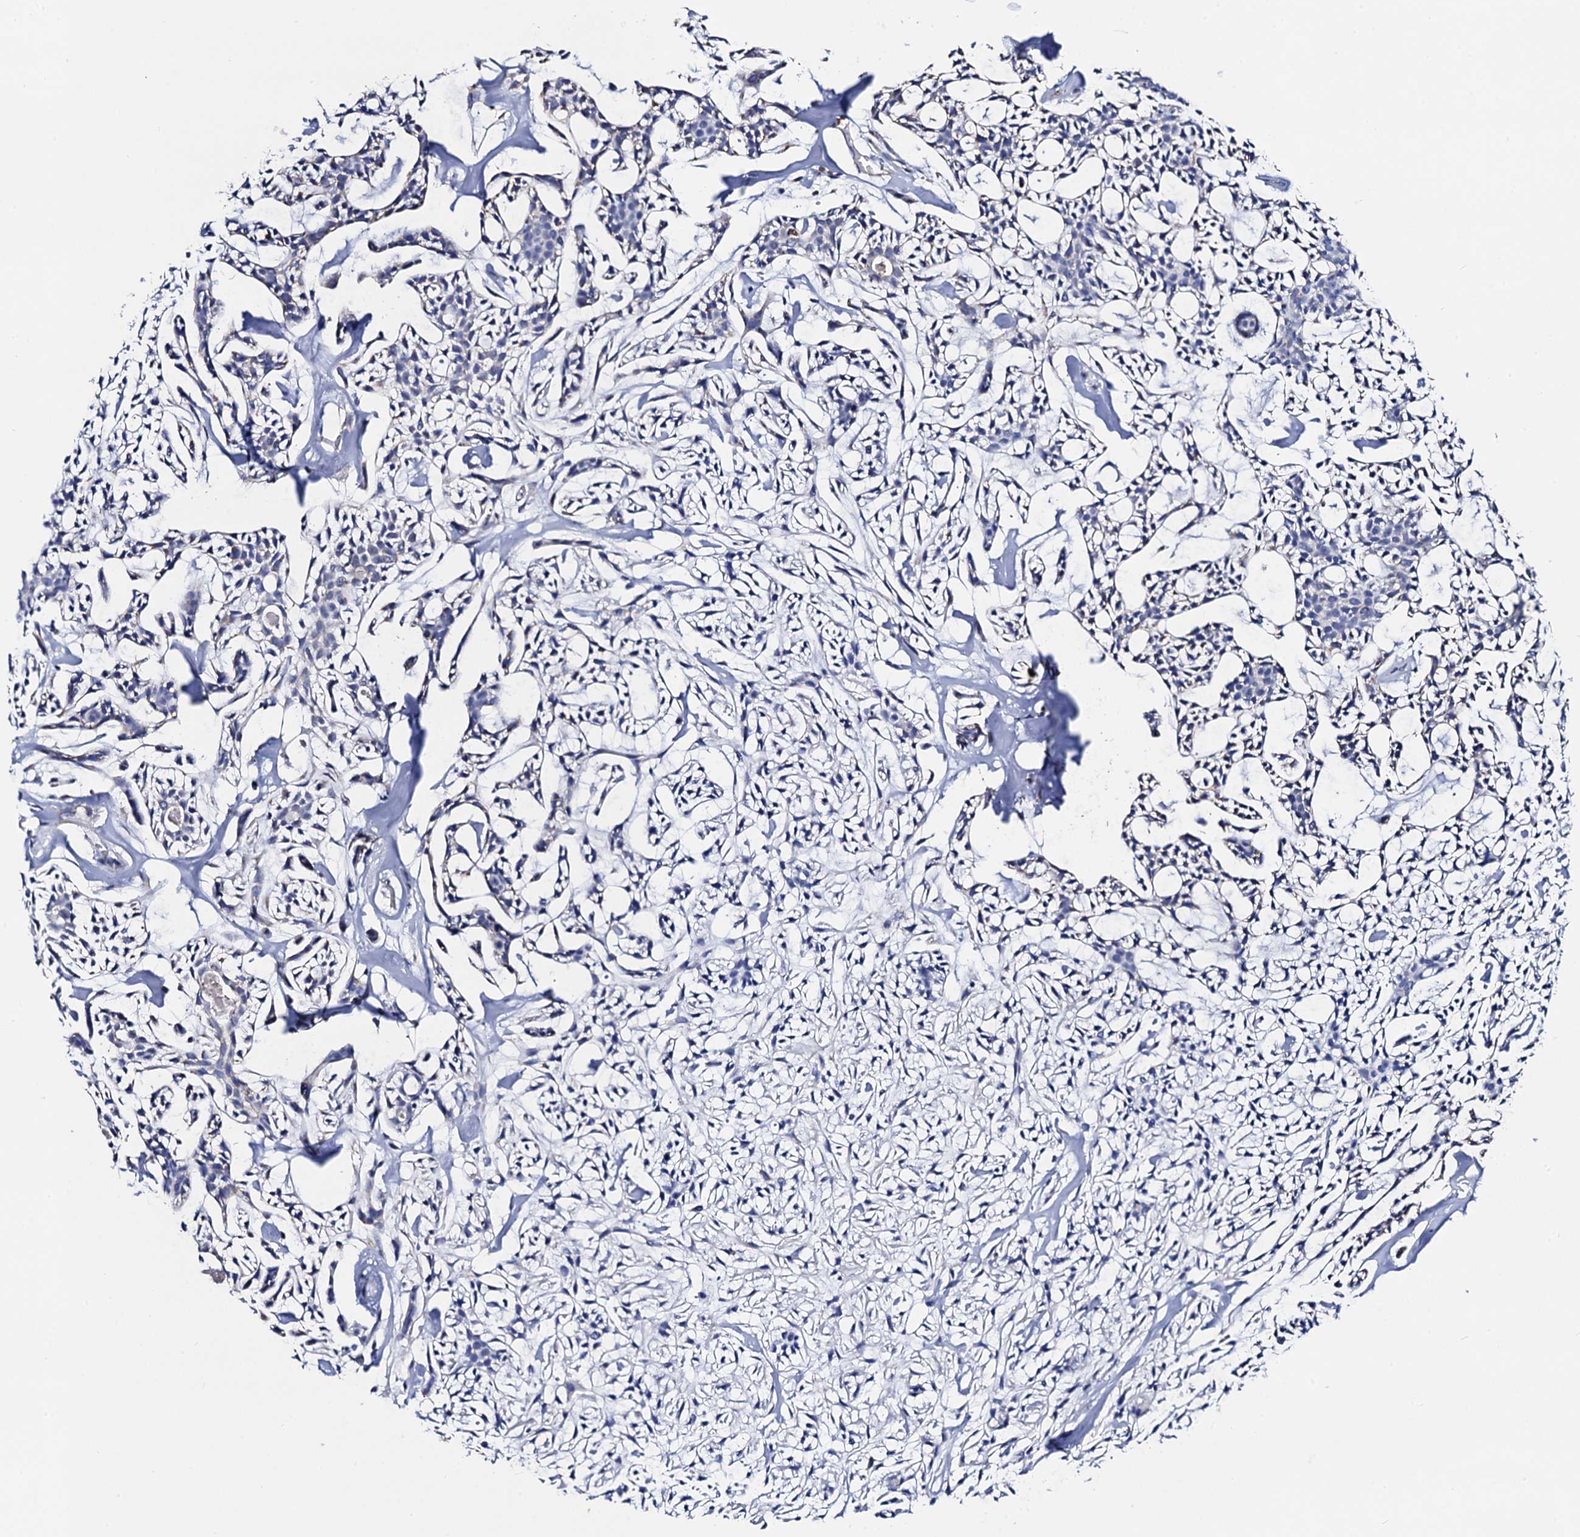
{"staining": {"intensity": "negative", "quantity": "none", "location": "none"}, "tissue": "head and neck cancer", "cell_type": "Tumor cells", "image_type": "cancer", "snomed": [{"axis": "morphology", "description": "Adenocarcinoma, NOS"}, {"axis": "topography", "description": "Salivary gland"}, {"axis": "topography", "description": "Head-Neck"}], "caption": "Tumor cells show no significant positivity in head and neck cancer. The staining was performed using DAB (3,3'-diaminobenzidine) to visualize the protein expression in brown, while the nuclei were stained in blue with hematoxylin (Magnification: 20x).", "gene": "ACADSB", "patient": {"sex": "male", "age": 55}}